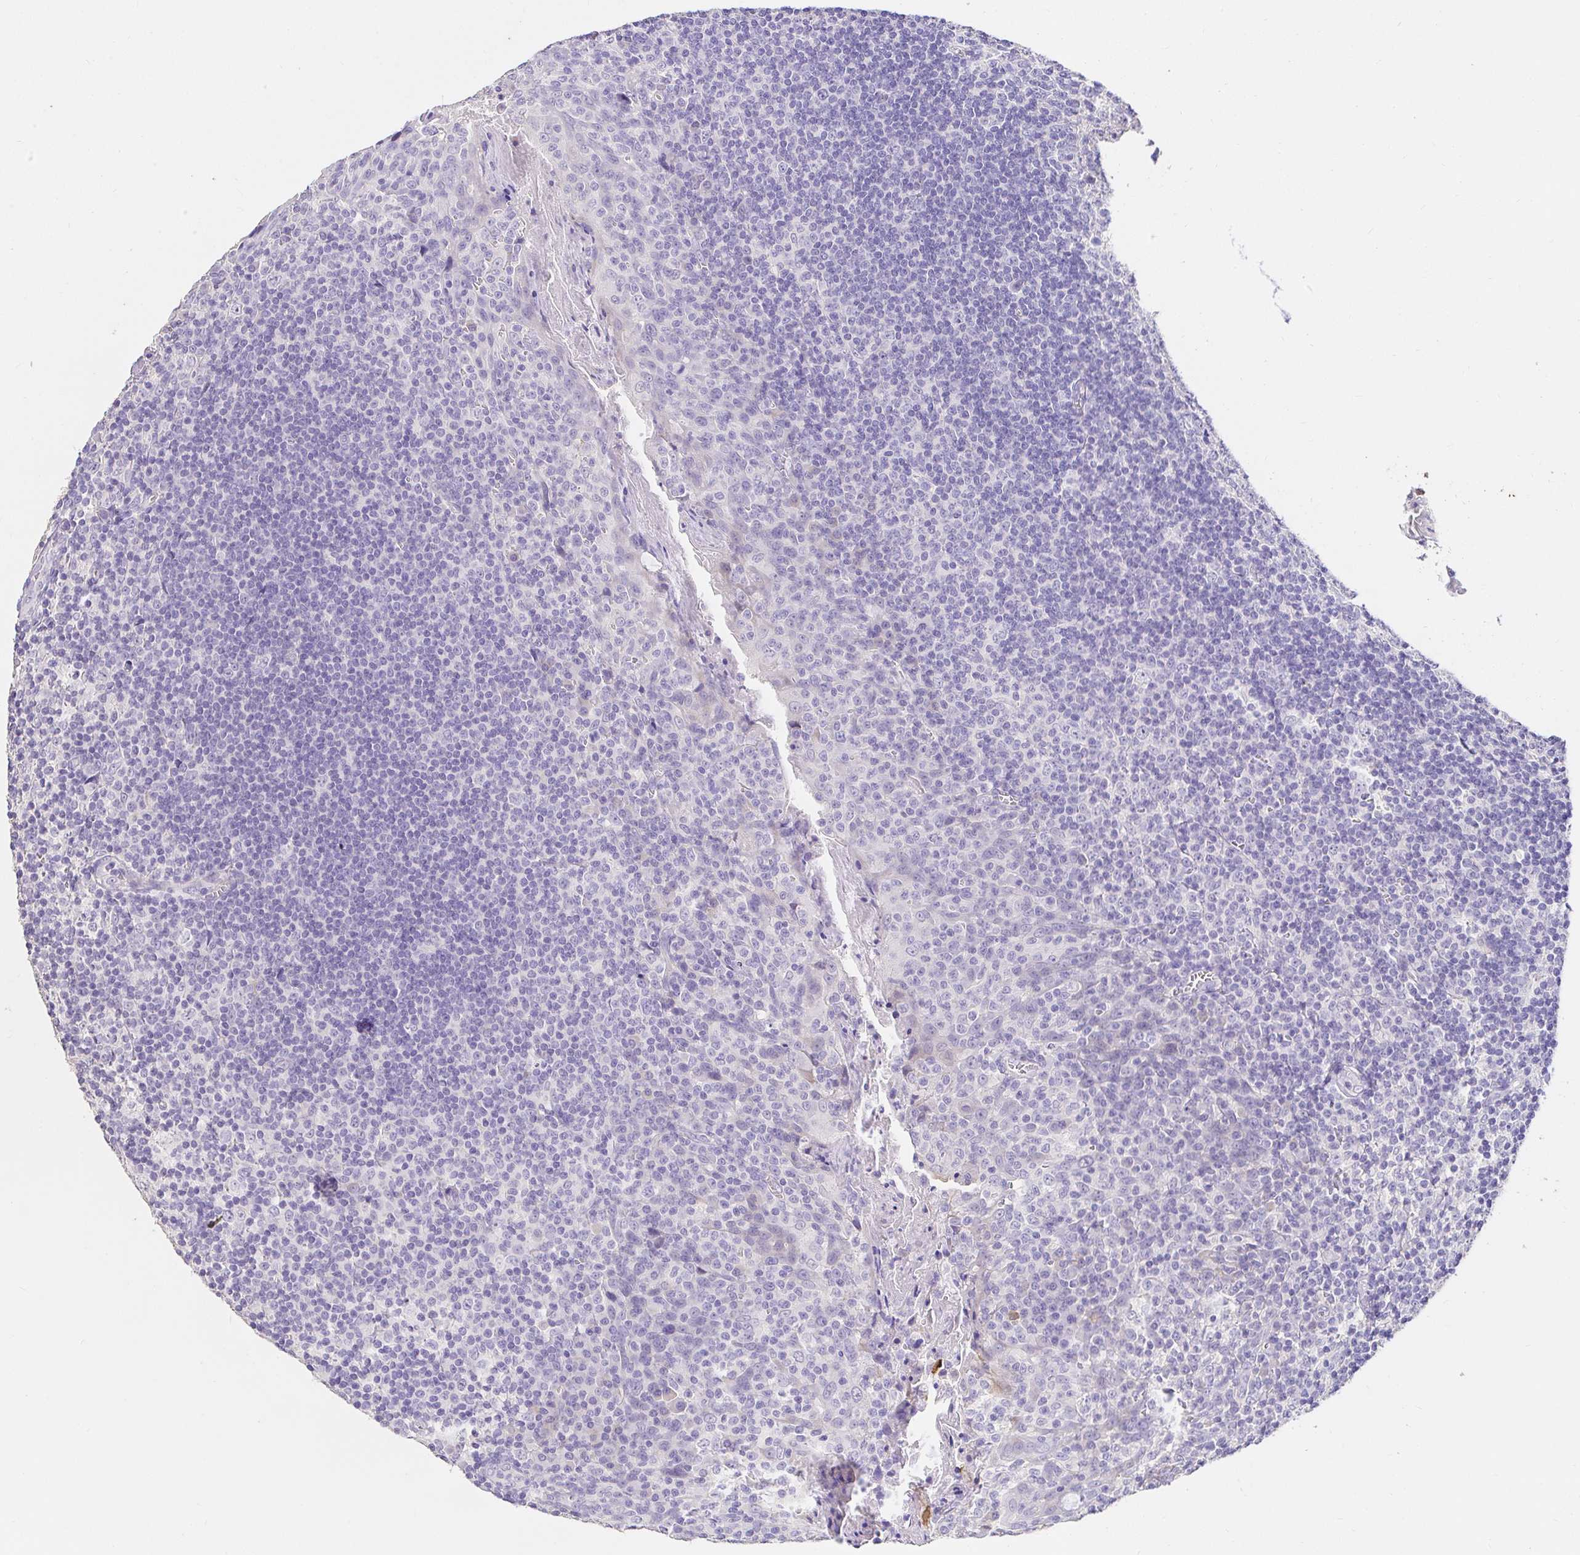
{"staining": {"intensity": "negative", "quantity": "none", "location": "none"}, "tissue": "tonsil", "cell_type": "Germinal center cells", "image_type": "normal", "snomed": [{"axis": "morphology", "description": "Normal tissue, NOS"}, {"axis": "topography", "description": "Tonsil"}], "caption": "High magnification brightfield microscopy of unremarkable tonsil stained with DAB (brown) and counterstained with hematoxylin (blue): germinal center cells show no significant staining. Brightfield microscopy of immunohistochemistry (IHC) stained with DAB (3,3'-diaminobenzidine) (brown) and hematoxylin (blue), captured at high magnification.", "gene": "CDO1", "patient": {"sex": "male", "age": 27}}